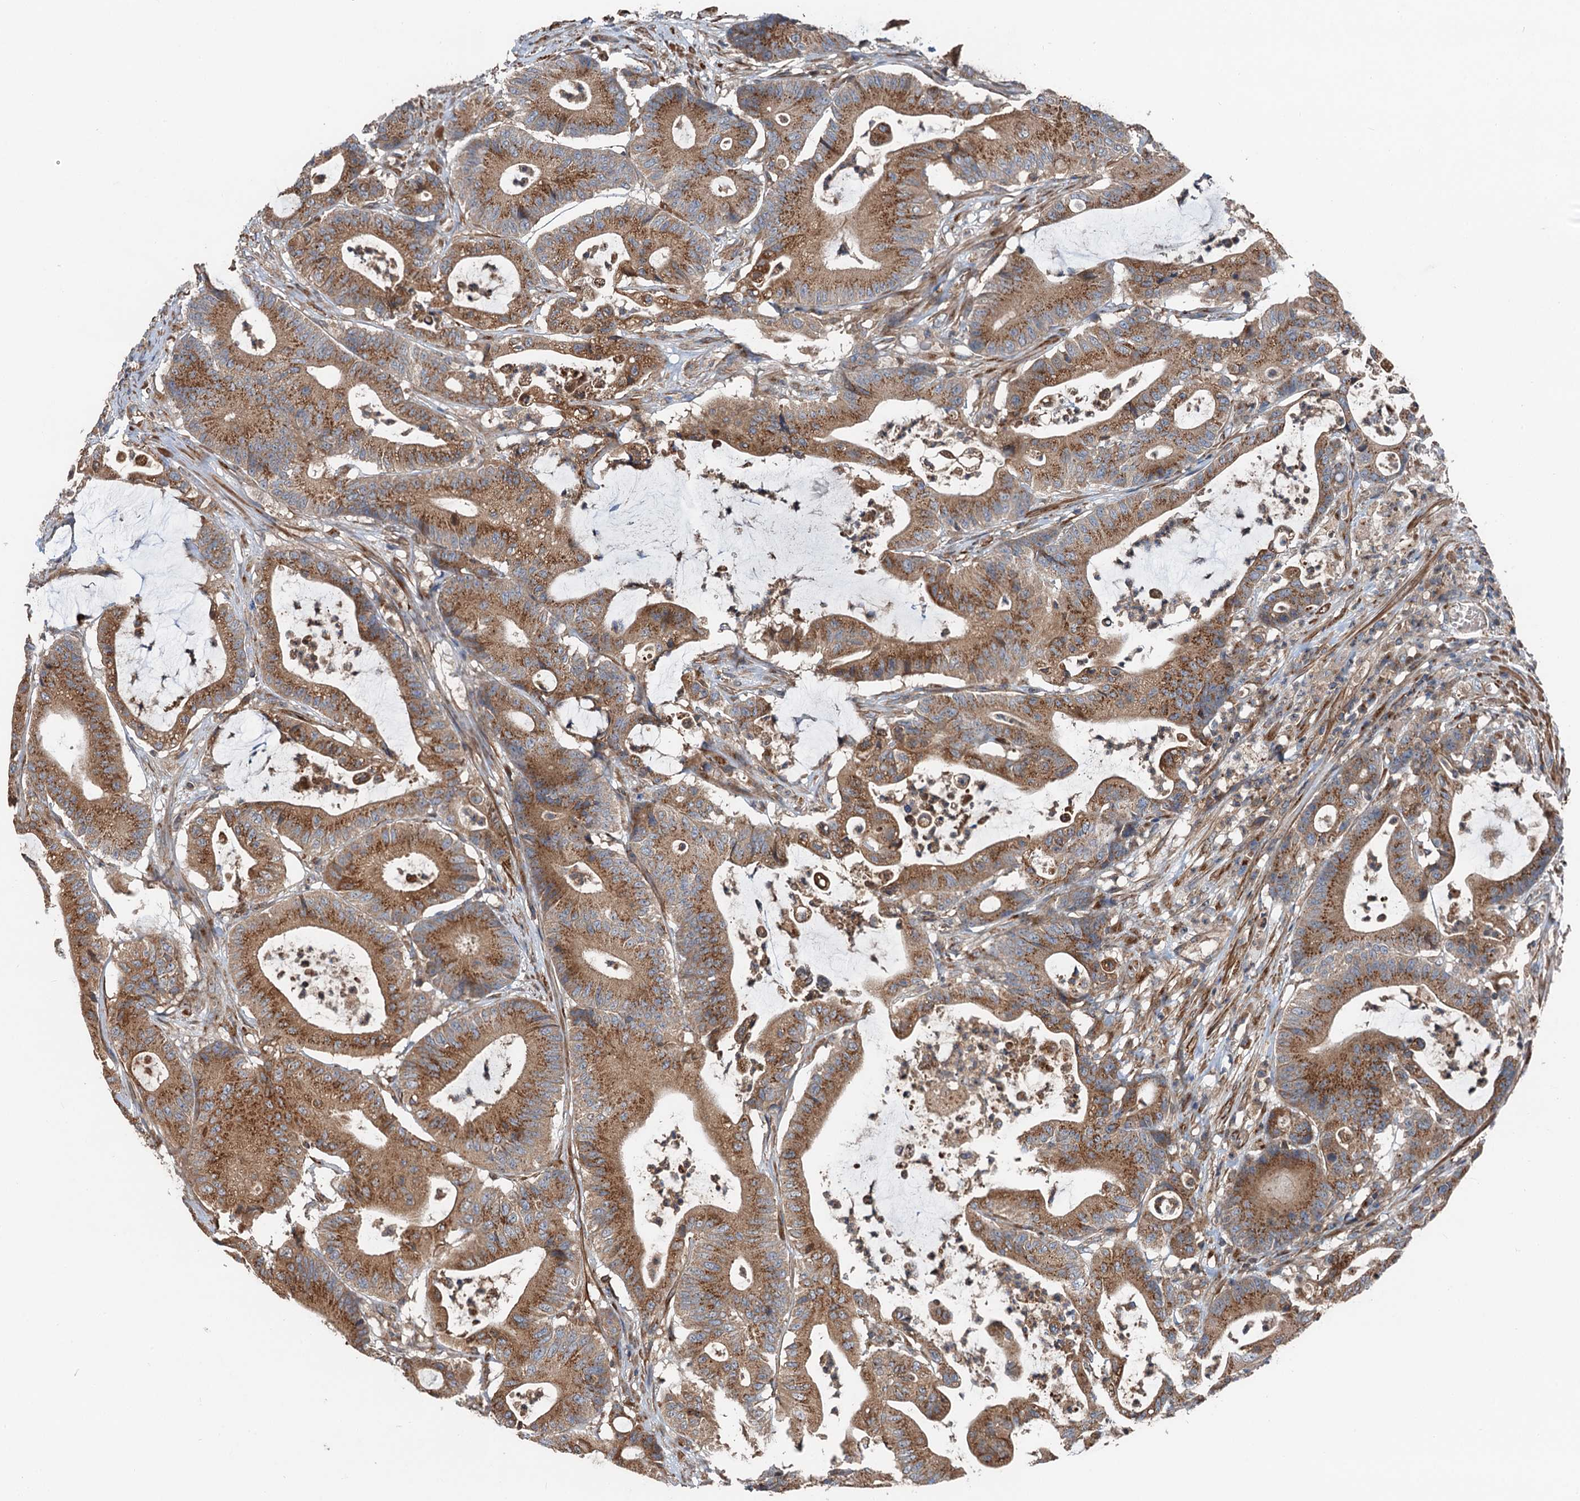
{"staining": {"intensity": "moderate", "quantity": ">75%", "location": "cytoplasmic/membranous"}, "tissue": "colorectal cancer", "cell_type": "Tumor cells", "image_type": "cancer", "snomed": [{"axis": "morphology", "description": "Adenocarcinoma, NOS"}, {"axis": "topography", "description": "Colon"}], "caption": "Approximately >75% of tumor cells in colorectal cancer (adenocarcinoma) demonstrate moderate cytoplasmic/membranous protein staining as visualized by brown immunohistochemical staining.", "gene": "ANKRD26", "patient": {"sex": "female", "age": 84}}